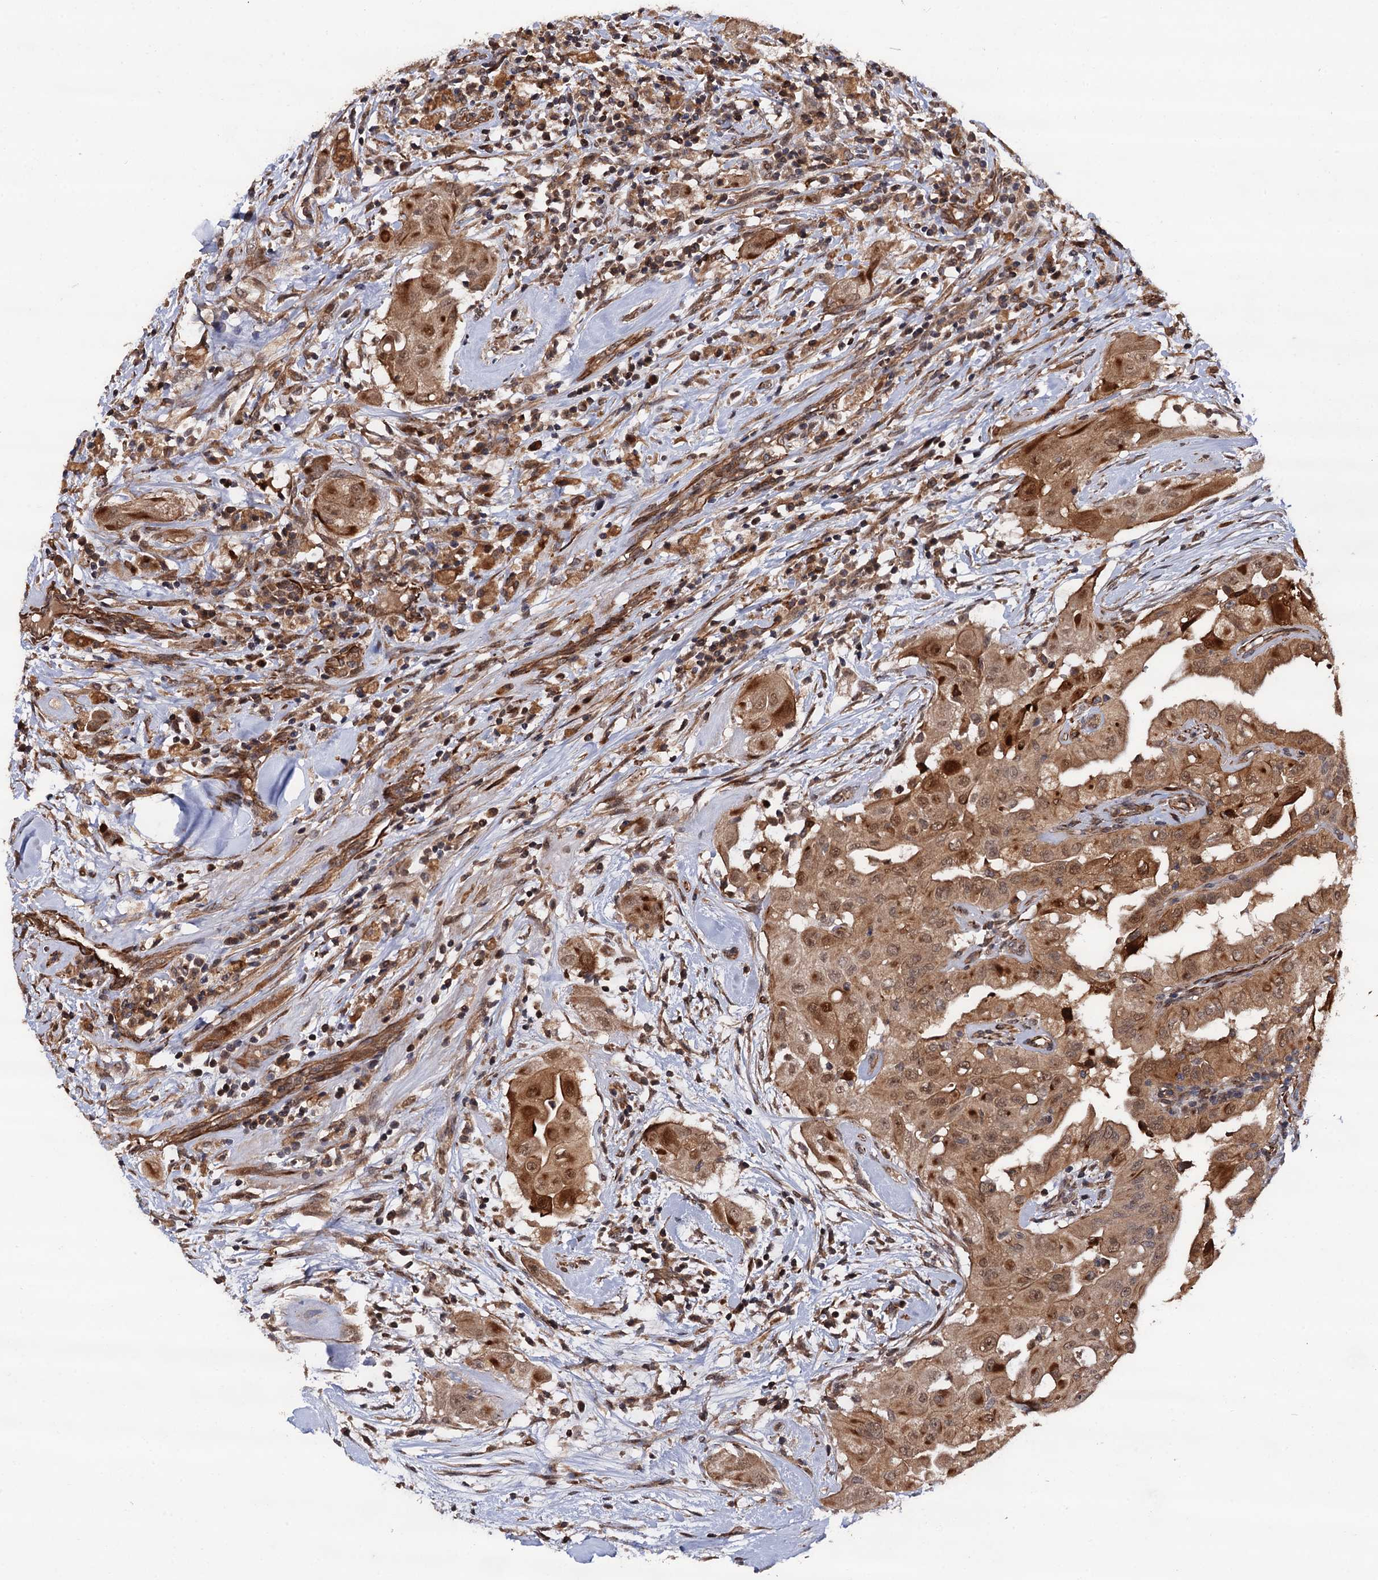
{"staining": {"intensity": "moderate", "quantity": ">75%", "location": "cytoplasmic/membranous,nuclear"}, "tissue": "thyroid cancer", "cell_type": "Tumor cells", "image_type": "cancer", "snomed": [{"axis": "morphology", "description": "Papillary adenocarcinoma, NOS"}, {"axis": "topography", "description": "Thyroid gland"}], "caption": "Immunohistochemistry of human thyroid papillary adenocarcinoma reveals medium levels of moderate cytoplasmic/membranous and nuclear staining in about >75% of tumor cells. (Brightfield microscopy of DAB IHC at high magnification).", "gene": "FSIP1", "patient": {"sex": "female", "age": 59}}